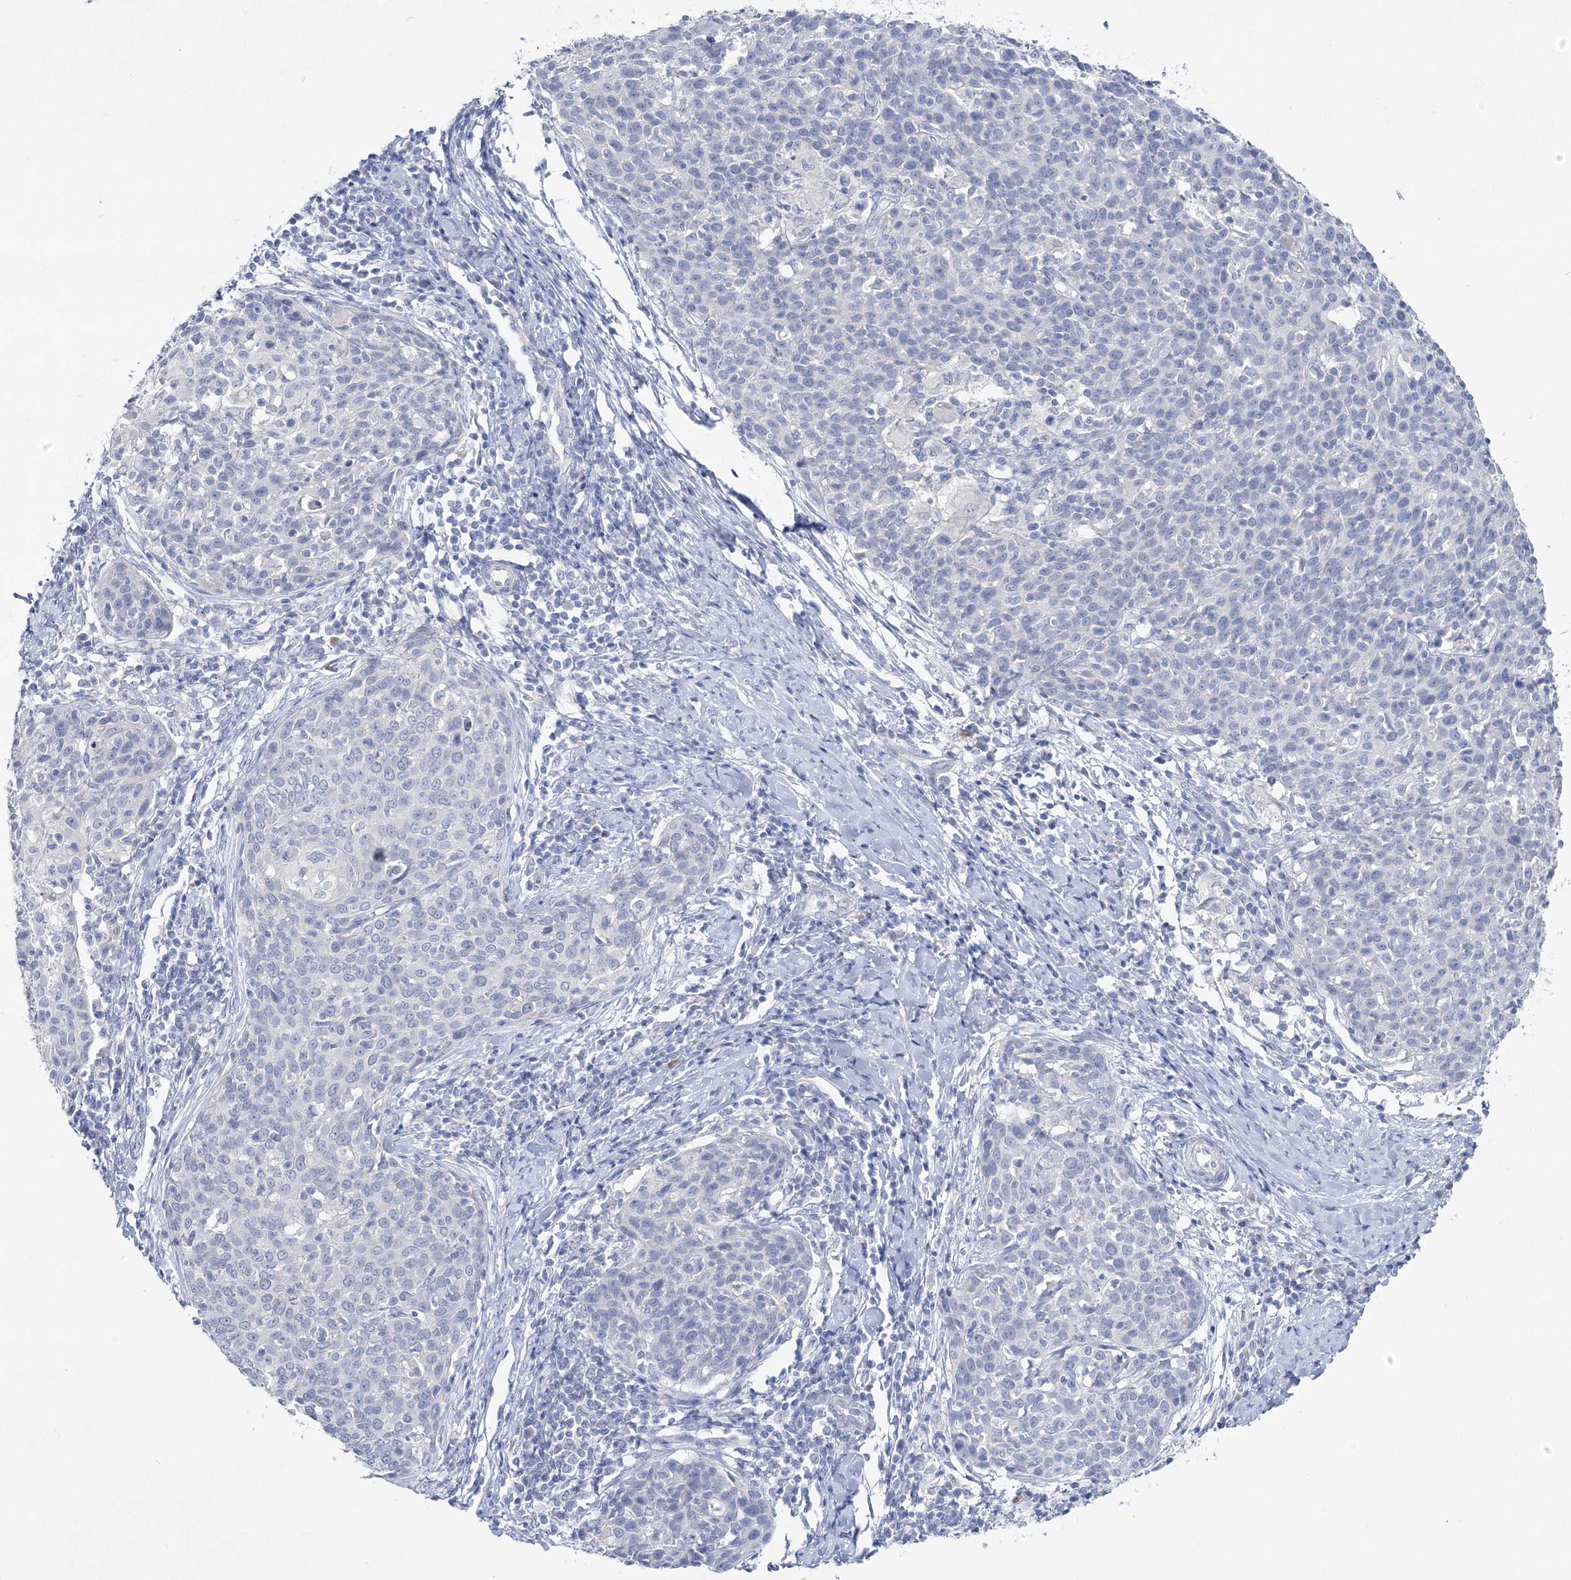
{"staining": {"intensity": "negative", "quantity": "none", "location": "none"}, "tissue": "cervical cancer", "cell_type": "Tumor cells", "image_type": "cancer", "snomed": [{"axis": "morphology", "description": "Squamous cell carcinoma, NOS"}, {"axis": "topography", "description": "Cervix"}], "caption": "A photomicrograph of human cervical cancer is negative for staining in tumor cells.", "gene": "GCKR", "patient": {"sex": "female", "age": 38}}